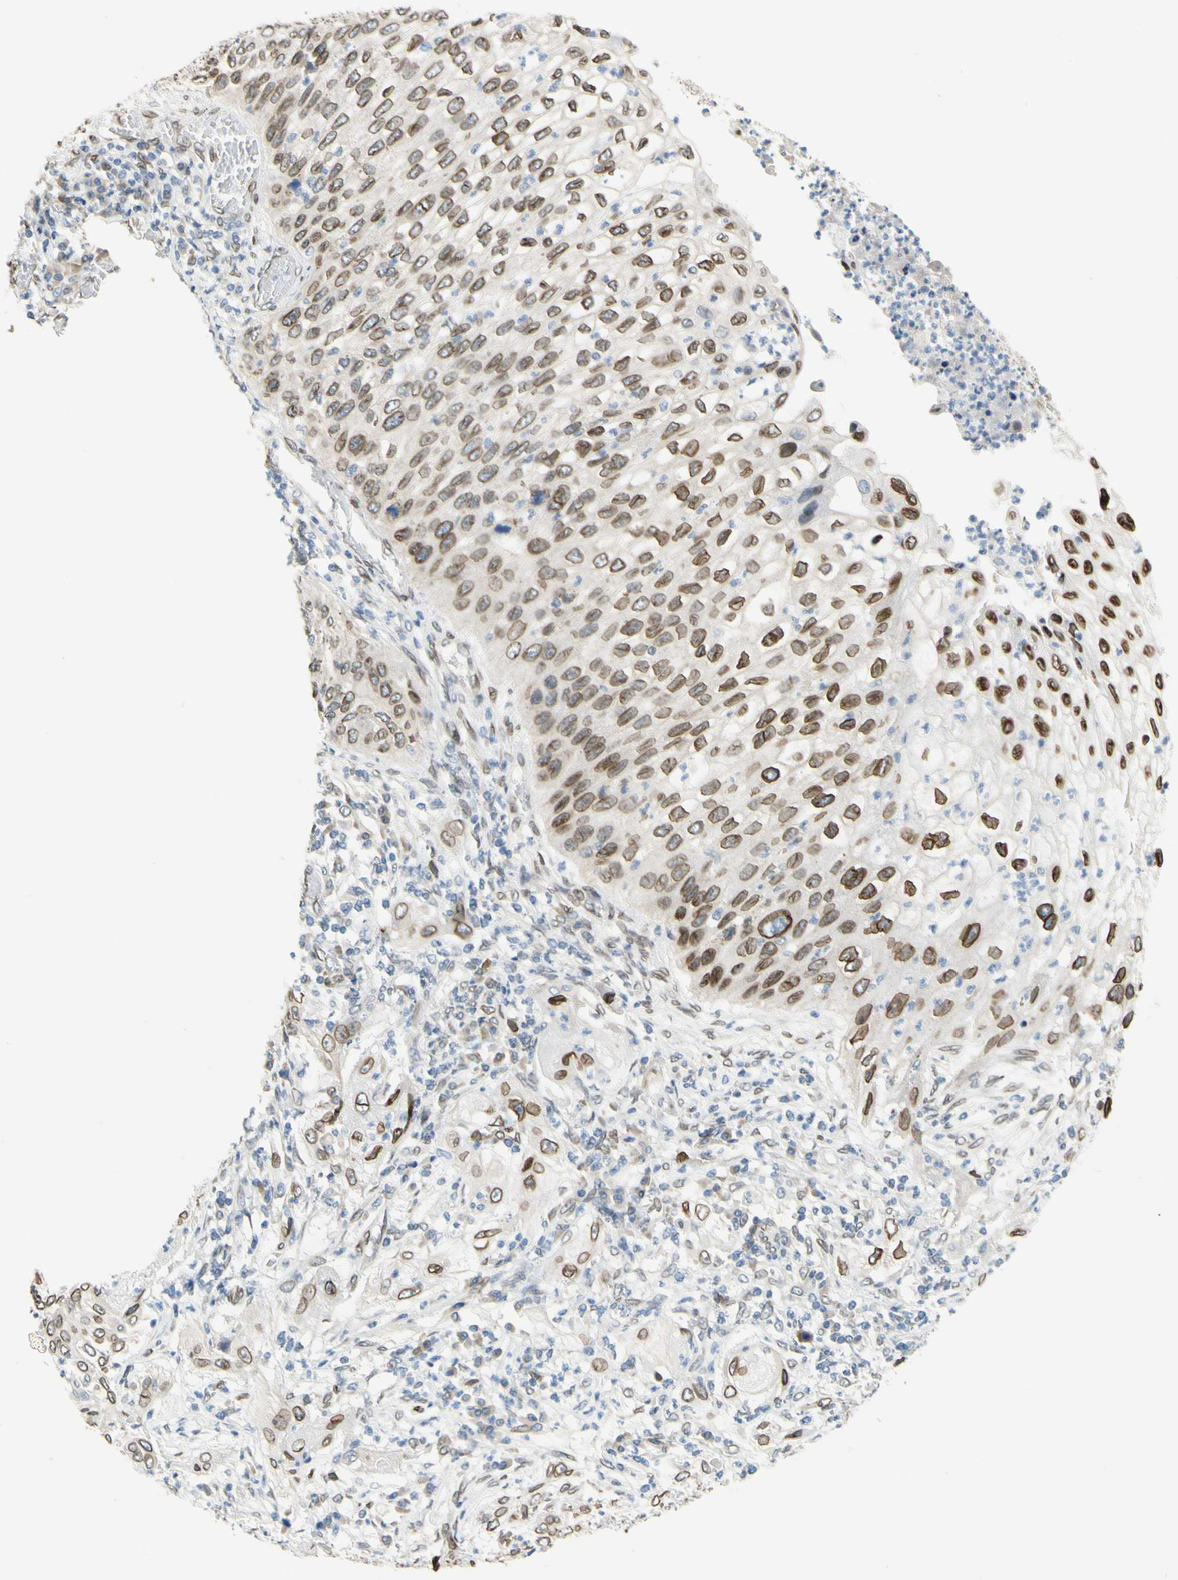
{"staining": {"intensity": "moderate", "quantity": ">75%", "location": "cytoplasmic/membranous,nuclear"}, "tissue": "lung cancer", "cell_type": "Tumor cells", "image_type": "cancer", "snomed": [{"axis": "morphology", "description": "Inflammation, NOS"}, {"axis": "morphology", "description": "Squamous cell carcinoma, NOS"}, {"axis": "topography", "description": "Lymph node"}, {"axis": "topography", "description": "Soft tissue"}, {"axis": "topography", "description": "Lung"}], "caption": "High-magnification brightfield microscopy of lung squamous cell carcinoma stained with DAB (brown) and counterstained with hematoxylin (blue). tumor cells exhibit moderate cytoplasmic/membranous and nuclear staining is identified in about>75% of cells. The staining was performed using DAB, with brown indicating positive protein expression. Nuclei are stained blue with hematoxylin.", "gene": "SUN1", "patient": {"sex": "male", "age": 66}}